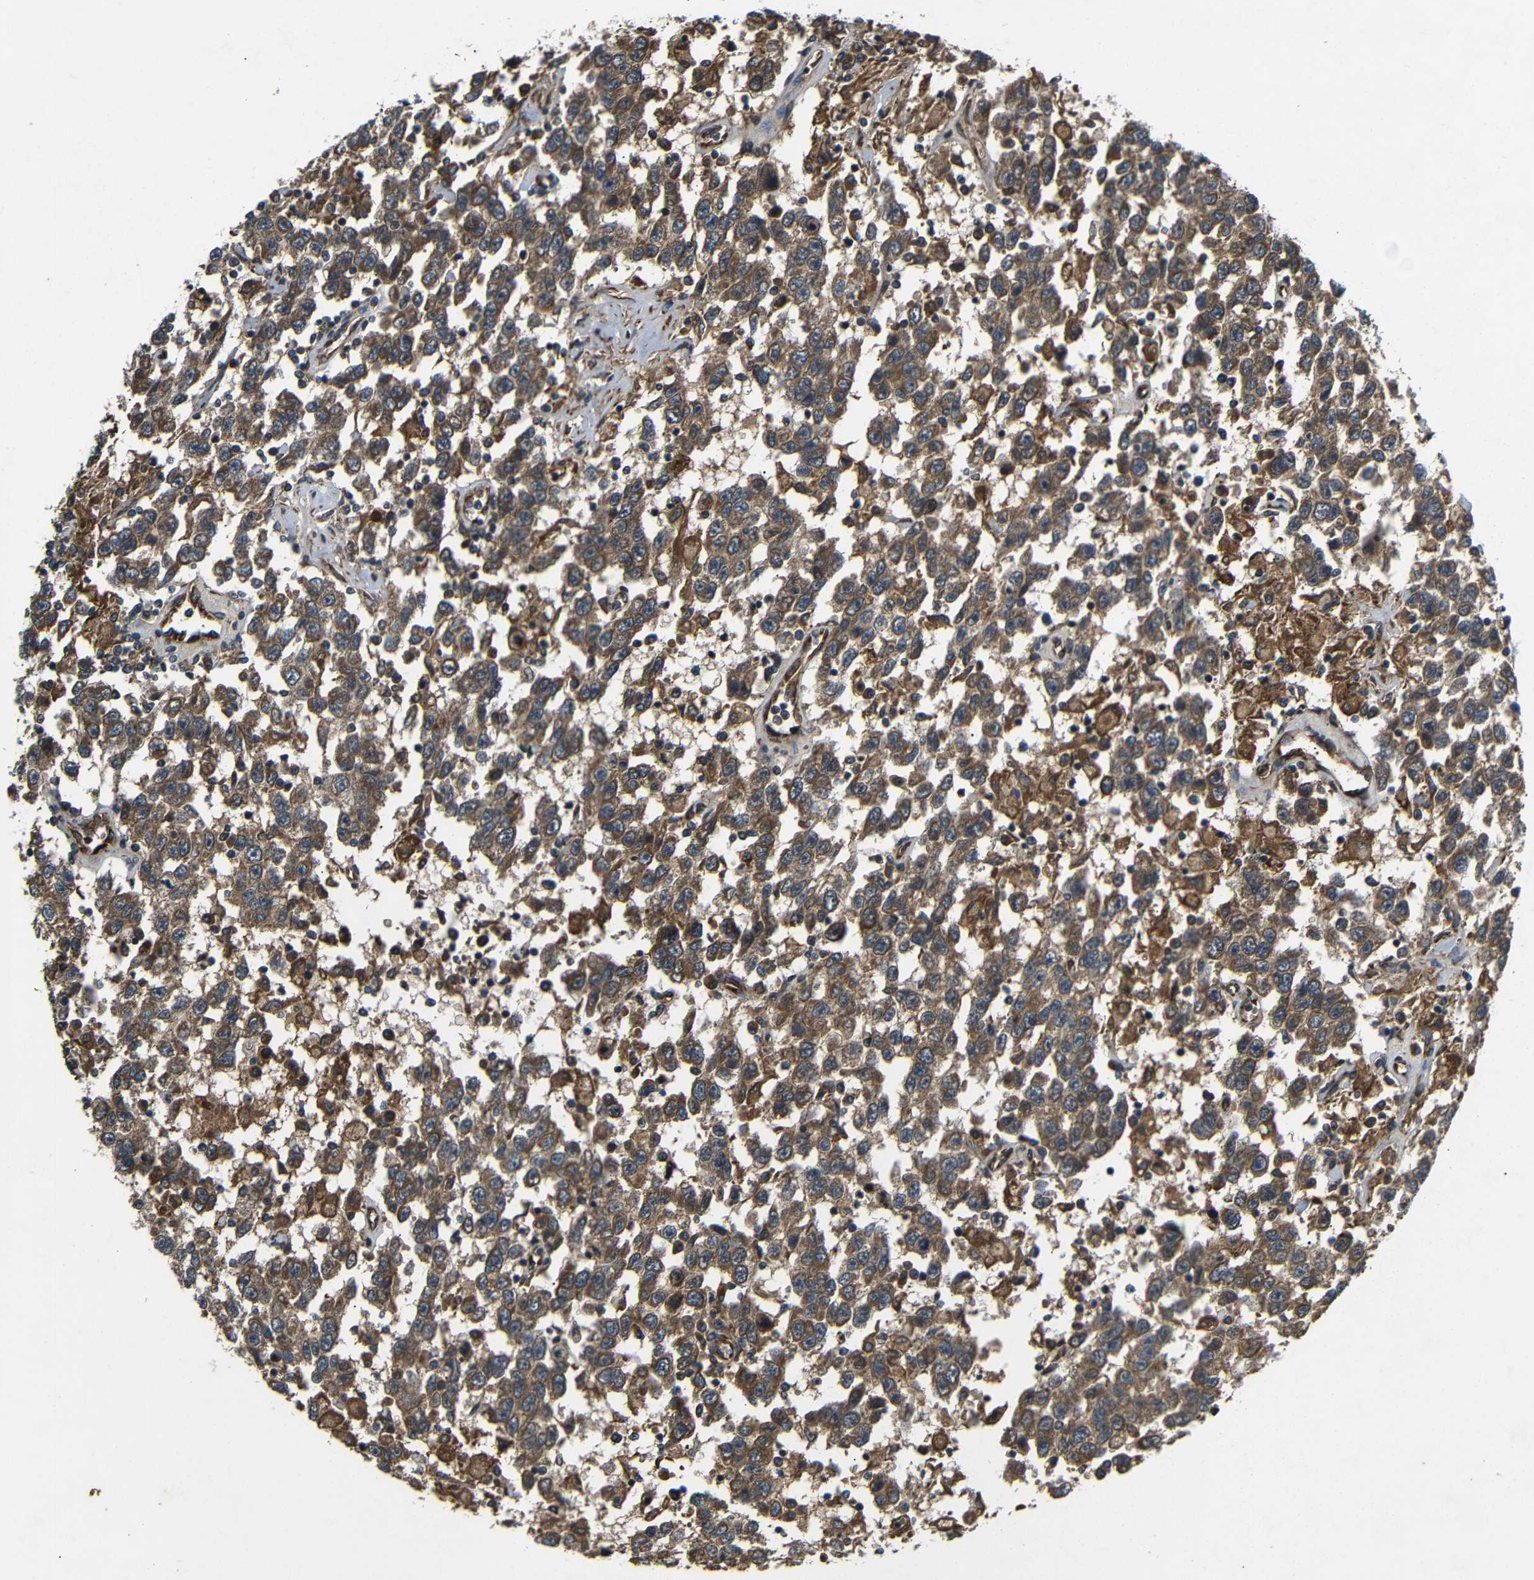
{"staining": {"intensity": "moderate", "quantity": ">75%", "location": "cytoplasmic/membranous"}, "tissue": "testis cancer", "cell_type": "Tumor cells", "image_type": "cancer", "snomed": [{"axis": "morphology", "description": "Seminoma, NOS"}, {"axis": "topography", "description": "Testis"}], "caption": "Seminoma (testis) tissue reveals moderate cytoplasmic/membranous staining in about >75% of tumor cells, visualized by immunohistochemistry.", "gene": "TRPC1", "patient": {"sex": "male", "age": 41}}